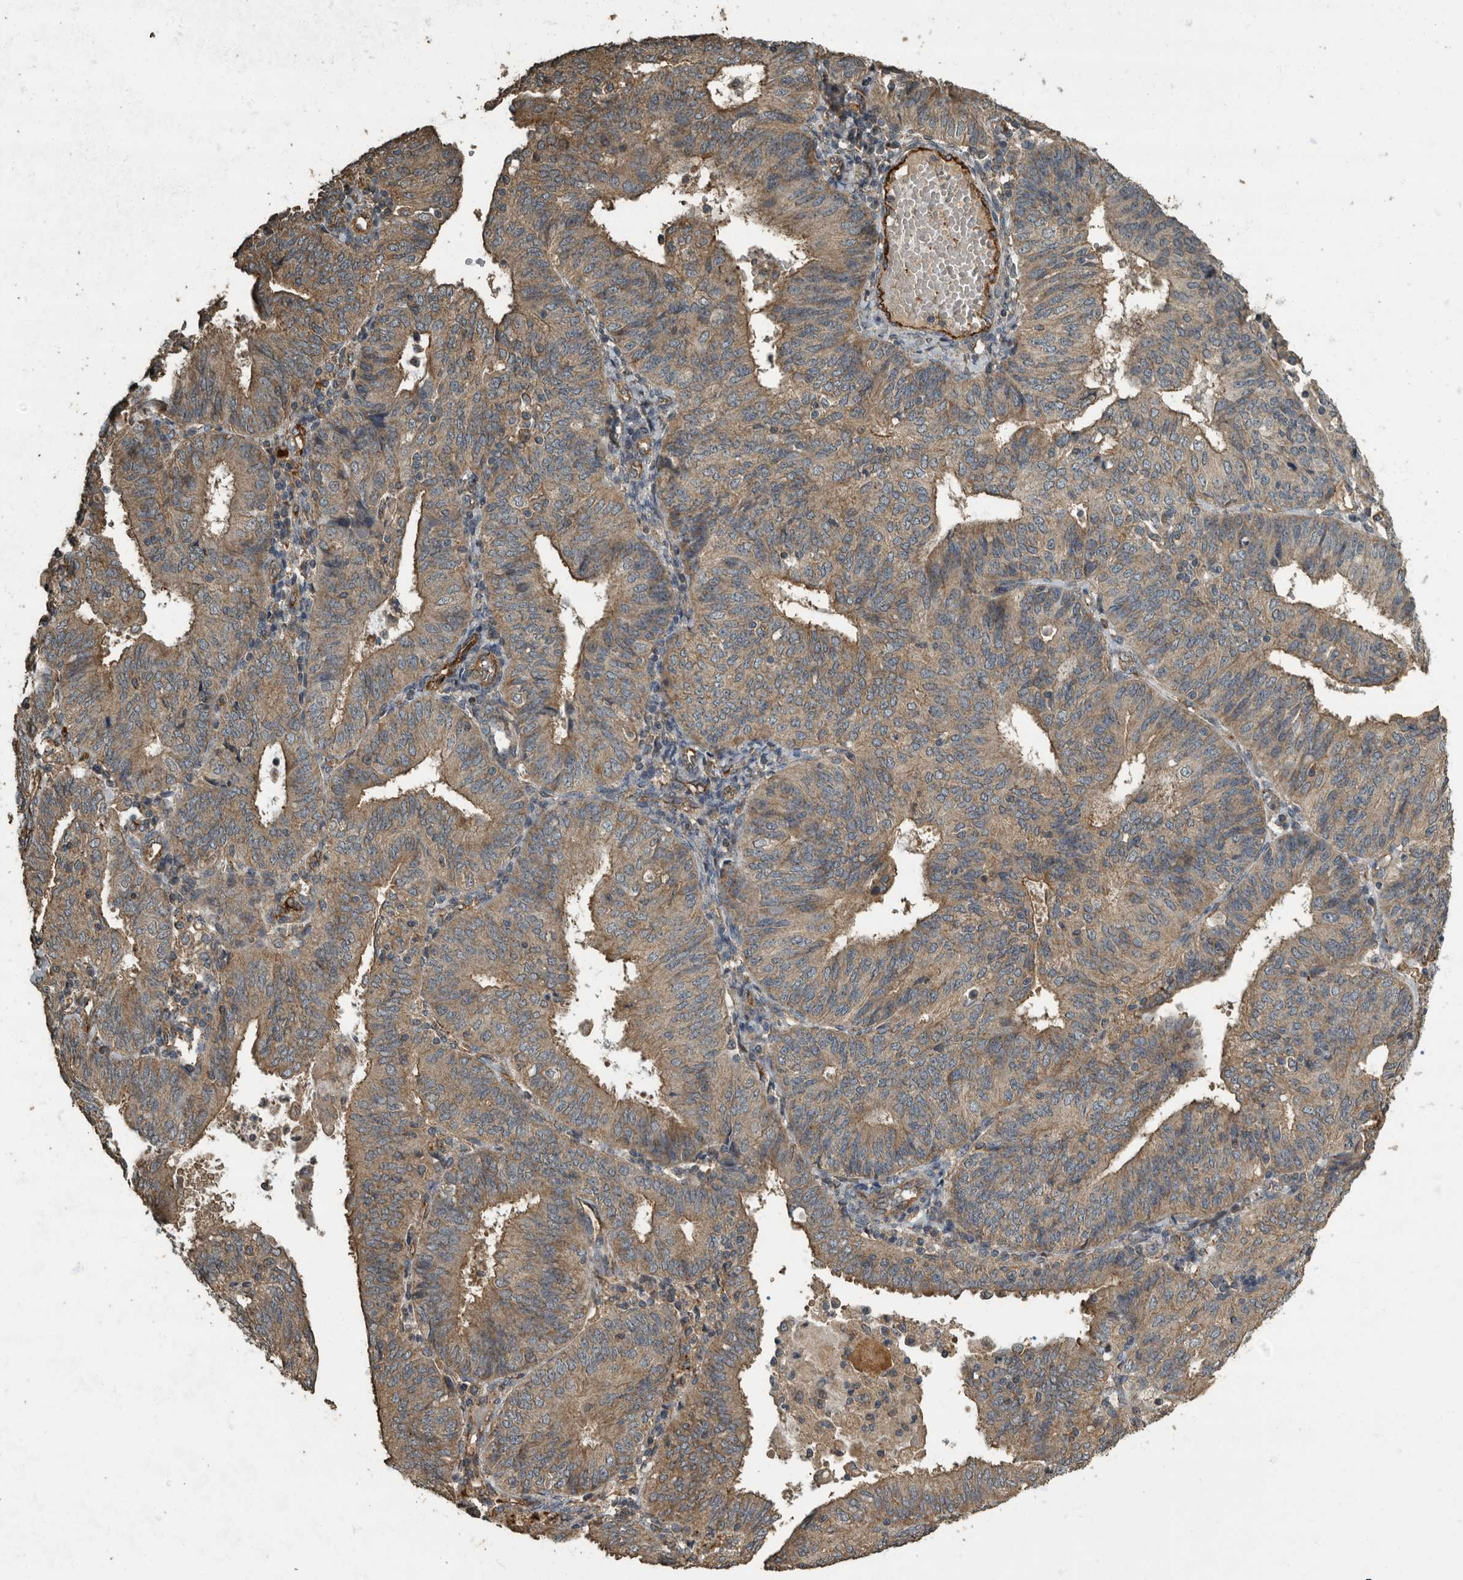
{"staining": {"intensity": "weak", "quantity": ">75%", "location": "cytoplasmic/membranous"}, "tissue": "endometrial cancer", "cell_type": "Tumor cells", "image_type": "cancer", "snomed": [{"axis": "morphology", "description": "Adenocarcinoma, NOS"}, {"axis": "topography", "description": "Endometrium"}], "caption": "Weak cytoplasmic/membranous protein positivity is present in about >75% of tumor cells in endometrial cancer.", "gene": "IL15RA", "patient": {"sex": "female", "age": 58}}